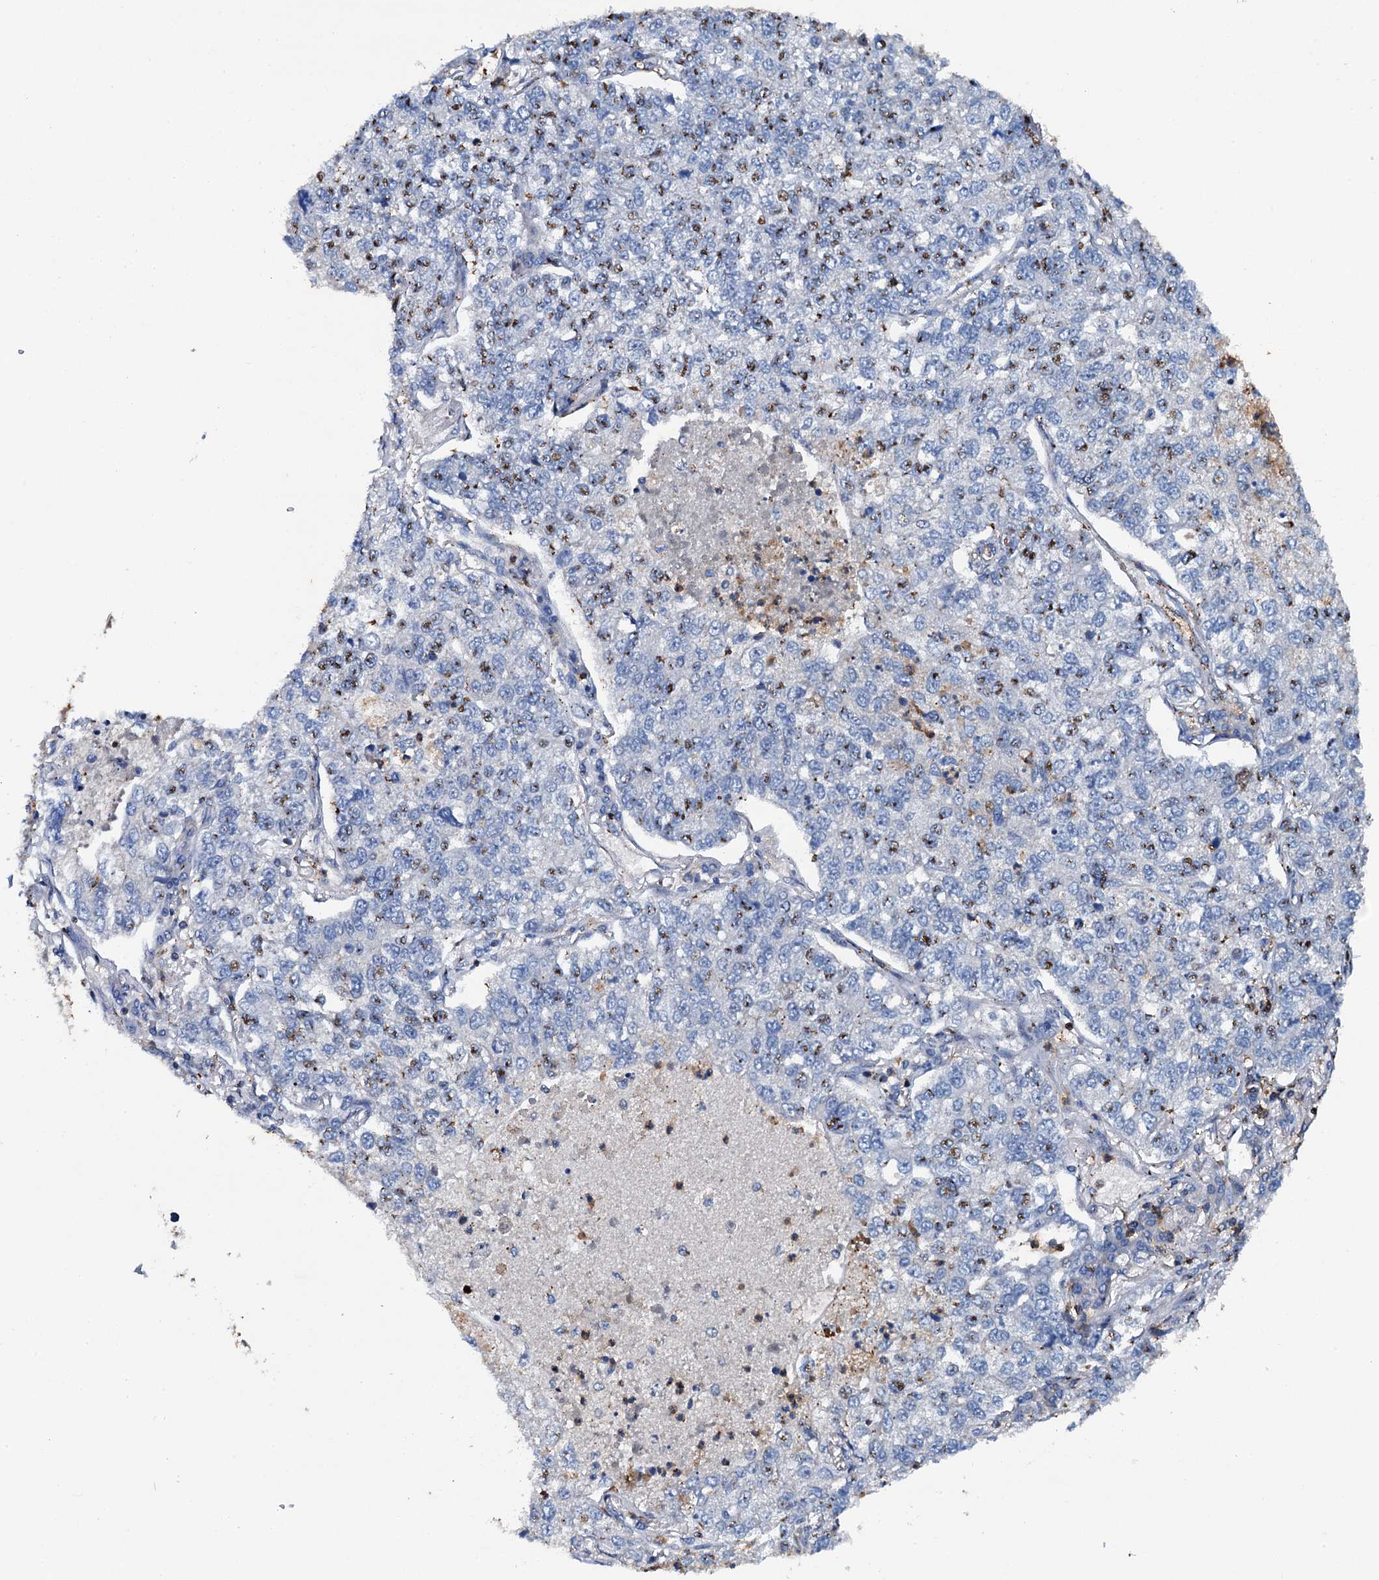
{"staining": {"intensity": "moderate", "quantity": "<25%", "location": "nuclear"}, "tissue": "lung cancer", "cell_type": "Tumor cells", "image_type": "cancer", "snomed": [{"axis": "morphology", "description": "Adenocarcinoma, NOS"}, {"axis": "topography", "description": "Lung"}], "caption": "Immunohistochemical staining of human lung cancer demonstrates moderate nuclear protein expression in approximately <25% of tumor cells.", "gene": "MS4A4E", "patient": {"sex": "male", "age": 49}}